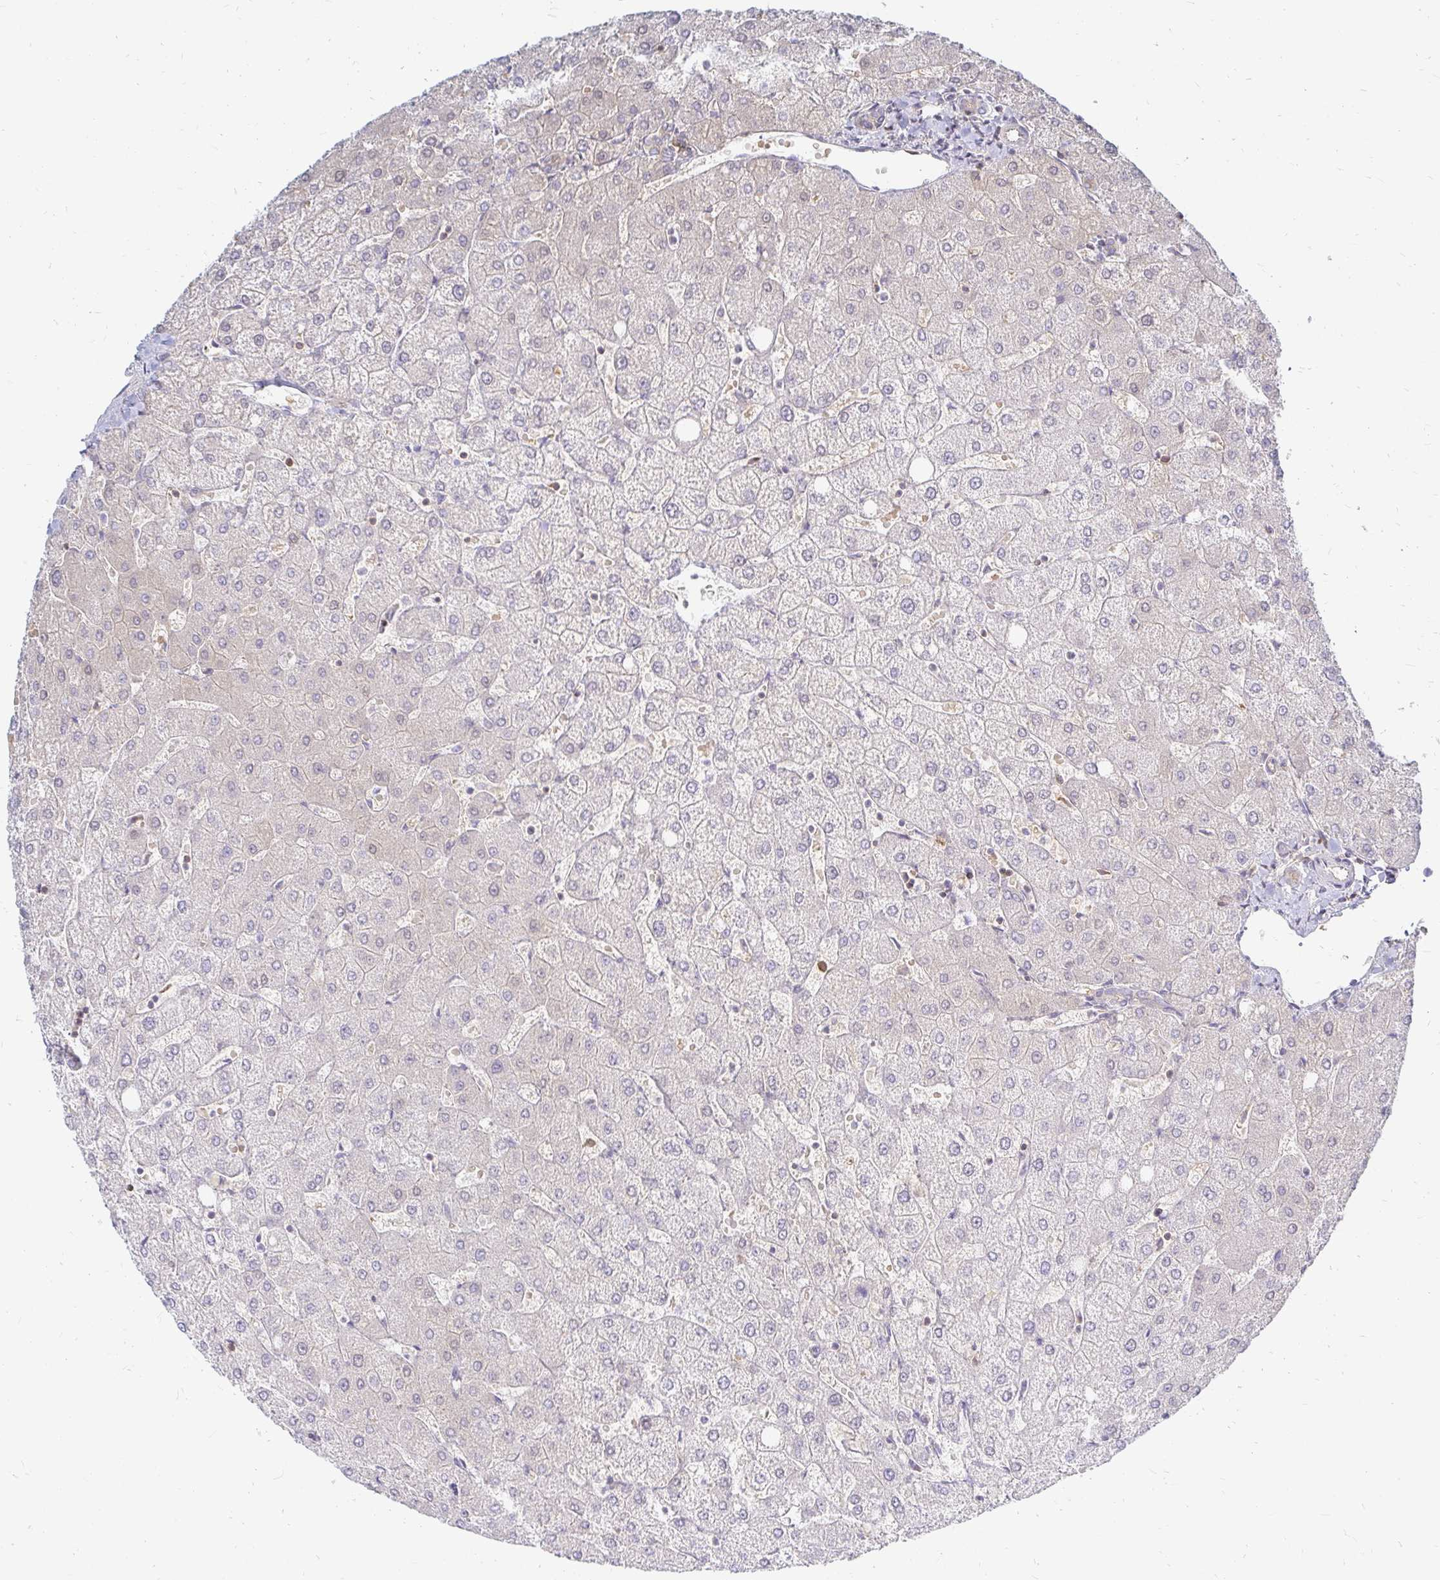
{"staining": {"intensity": "negative", "quantity": "none", "location": "none"}, "tissue": "liver", "cell_type": "Cholangiocytes", "image_type": "normal", "snomed": [{"axis": "morphology", "description": "Normal tissue, NOS"}, {"axis": "topography", "description": "Liver"}], "caption": "Protein analysis of normal liver displays no significant positivity in cholangiocytes.", "gene": "CAST", "patient": {"sex": "female", "age": 54}}